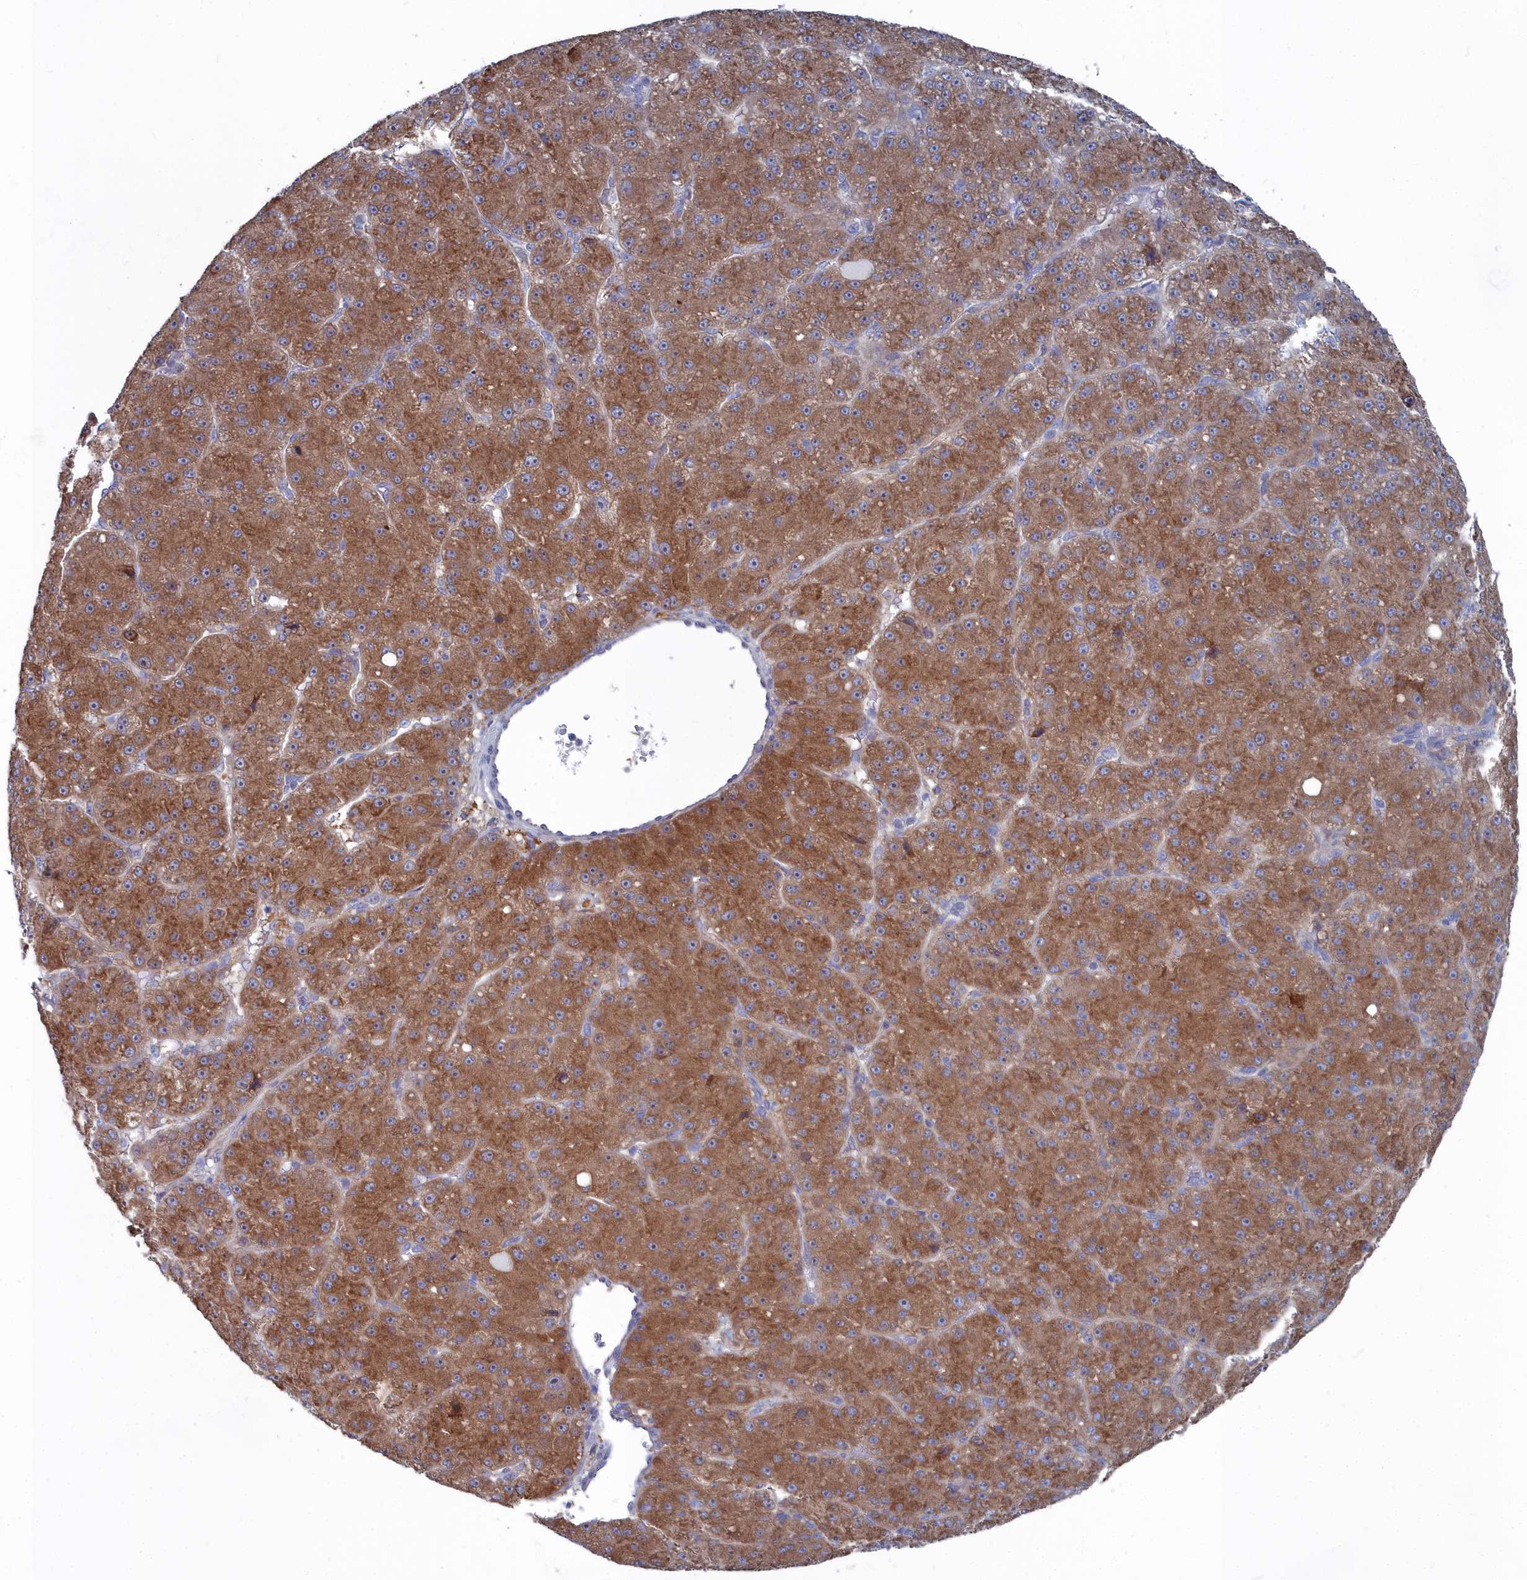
{"staining": {"intensity": "moderate", "quantity": ">75%", "location": "cytoplasmic/membranous"}, "tissue": "liver cancer", "cell_type": "Tumor cells", "image_type": "cancer", "snomed": [{"axis": "morphology", "description": "Carcinoma, Hepatocellular, NOS"}, {"axis": "topography", "description": "Liver"}], "caption": "DAB immunohistochemical staining of liver hepatocellular carcinoma demonstrates moderate cytoplasmic/membranous protein positivity in about >75% of tumor cells.", "gene": "CCDC149", "patient": {"sex": "male", "age": 67}}